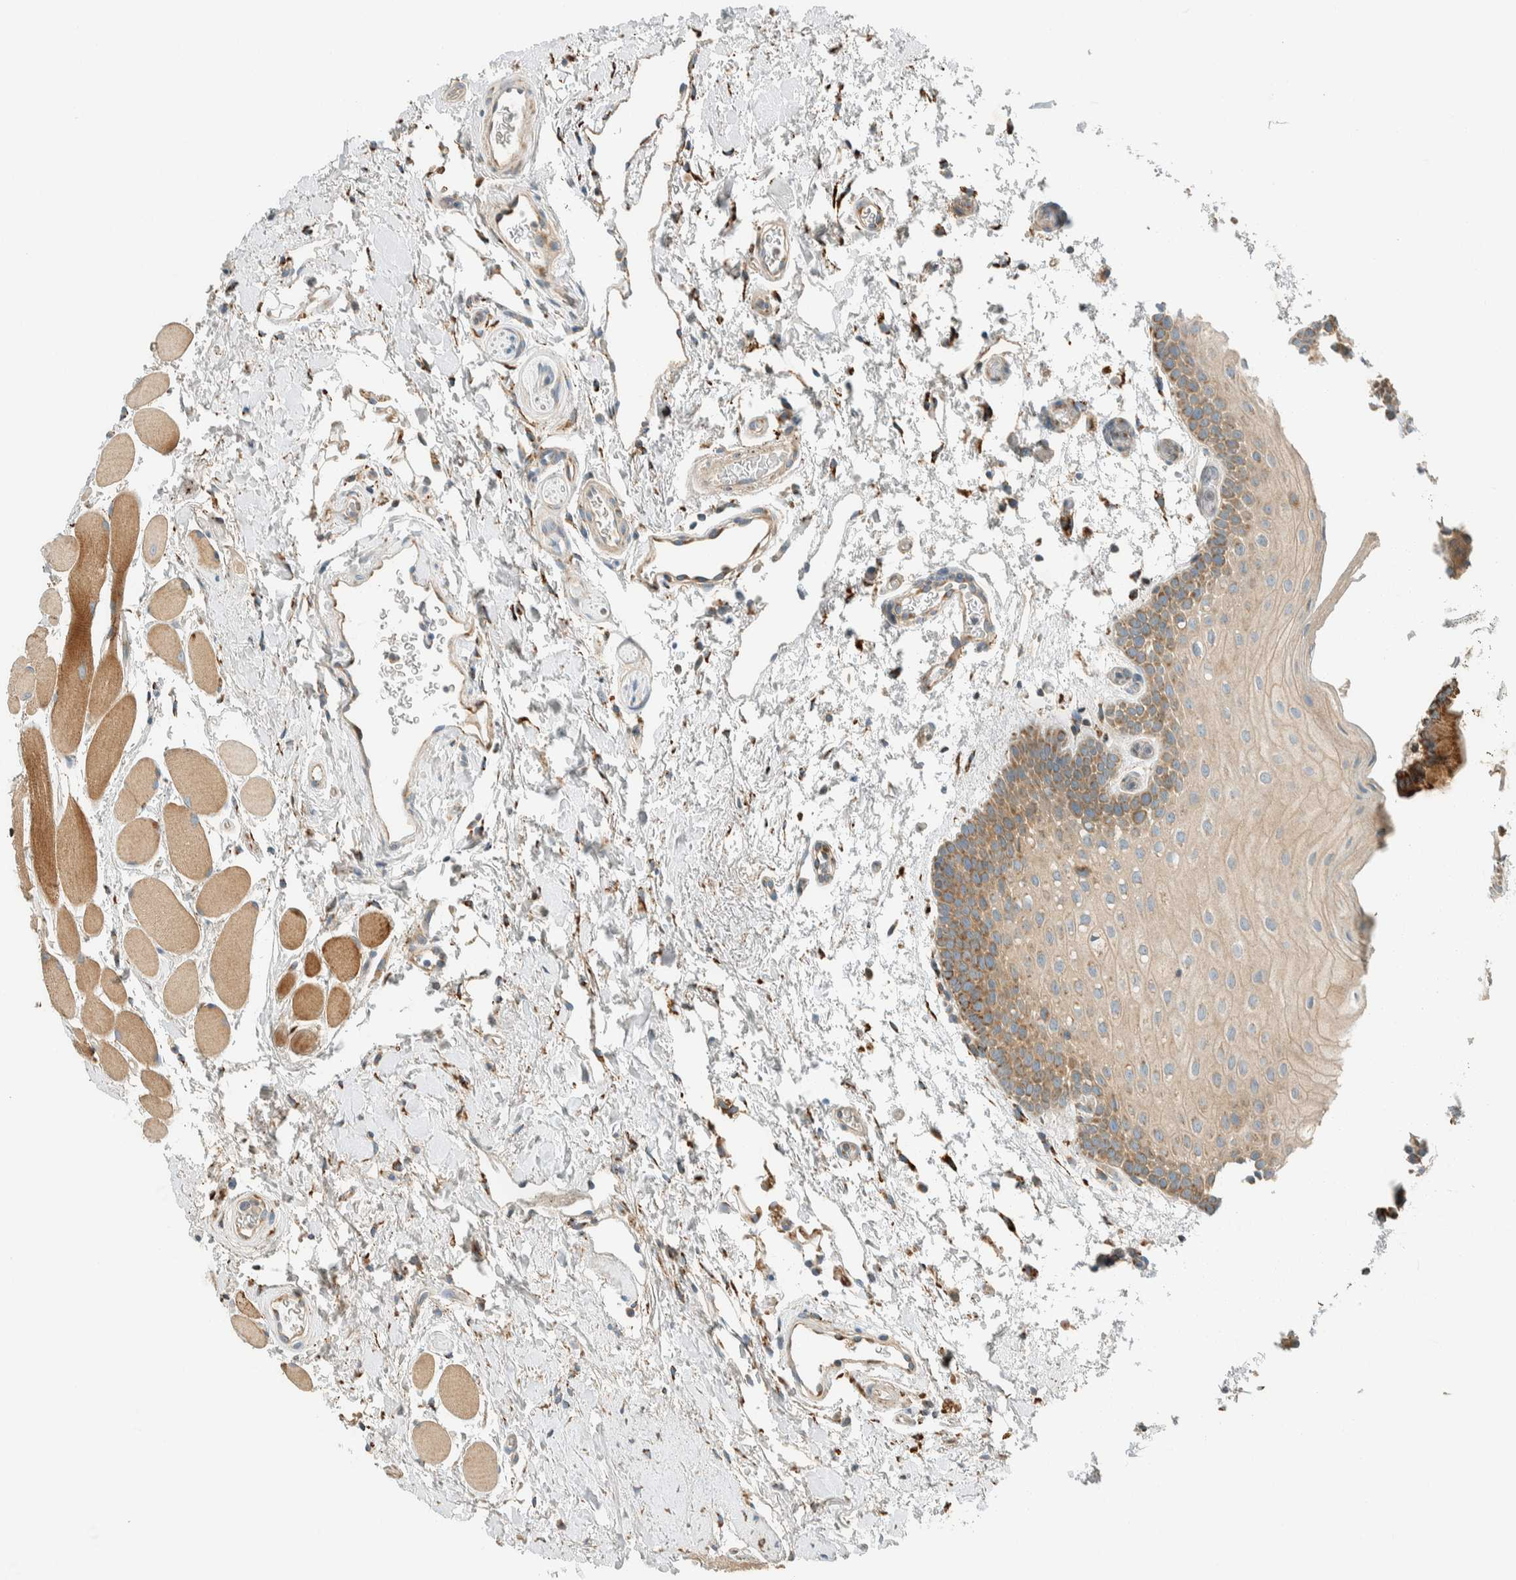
{"staining": {"intensity": "weak", "quantity": "25%-75%", "location": "cytoplasmic/membranous"}, "tissue": "oral mucosa", "cell_type": "Squamous epithelial cells", "image_type": "normal", "snomed": [{"axis": "morphology", "description": "Normal tissue, NOS"}, {"axis": "topography", "description": "Oral tissue"}], "caption": "IHC (DAB (3,3'-diaminobenzidine)) staining of benign human oral mucosa demonstrates weak cytoplasmic/membranous protein staining in about 25%-75% of squamous epithelial cells.", "gene": "SPAG5", "patient": {"sex": "male", "age": 62}}